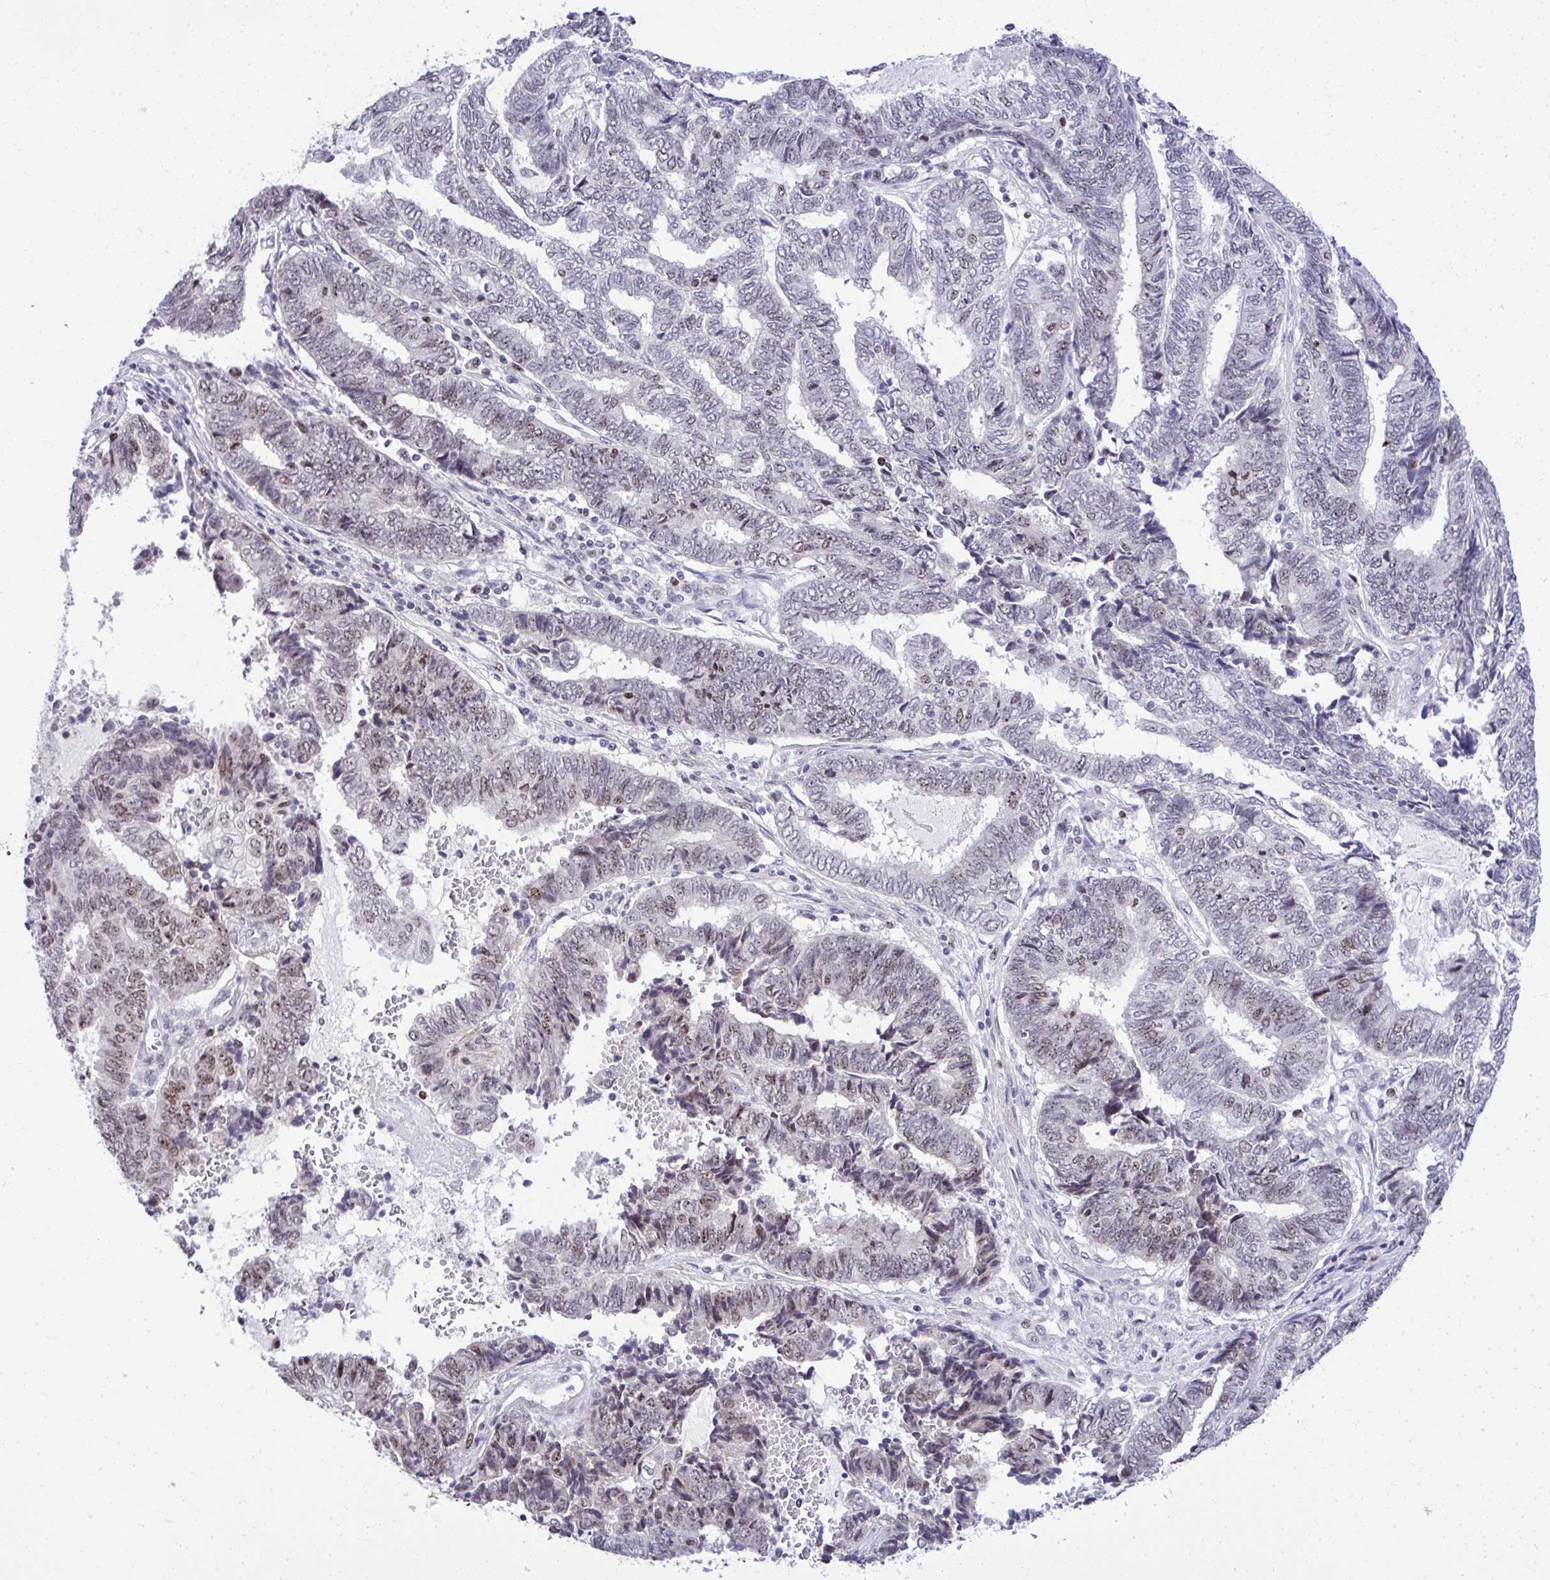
{"staining": {"intensity": "weak", "quantity": "25%-75%", "location": "nuclear"}, "tissue": "endometrial cancer", "cell_type": "Tumor cells", "image_type": "cancer", "snomed": [{"axis": "morphology", "description": "Adenocarcinoma, NOS"}, {"axis": "topography", "description": "Uterus"}, {"axis": "topography", "description": "Endometrium"}], "caption": "The micrograph exhibits staining of endometrial cancer, revealing weak nuclear protein expression (brown color) within tumor cells.", "gene": "CEP72", "patient": {"sex": "female", "age": 70}}